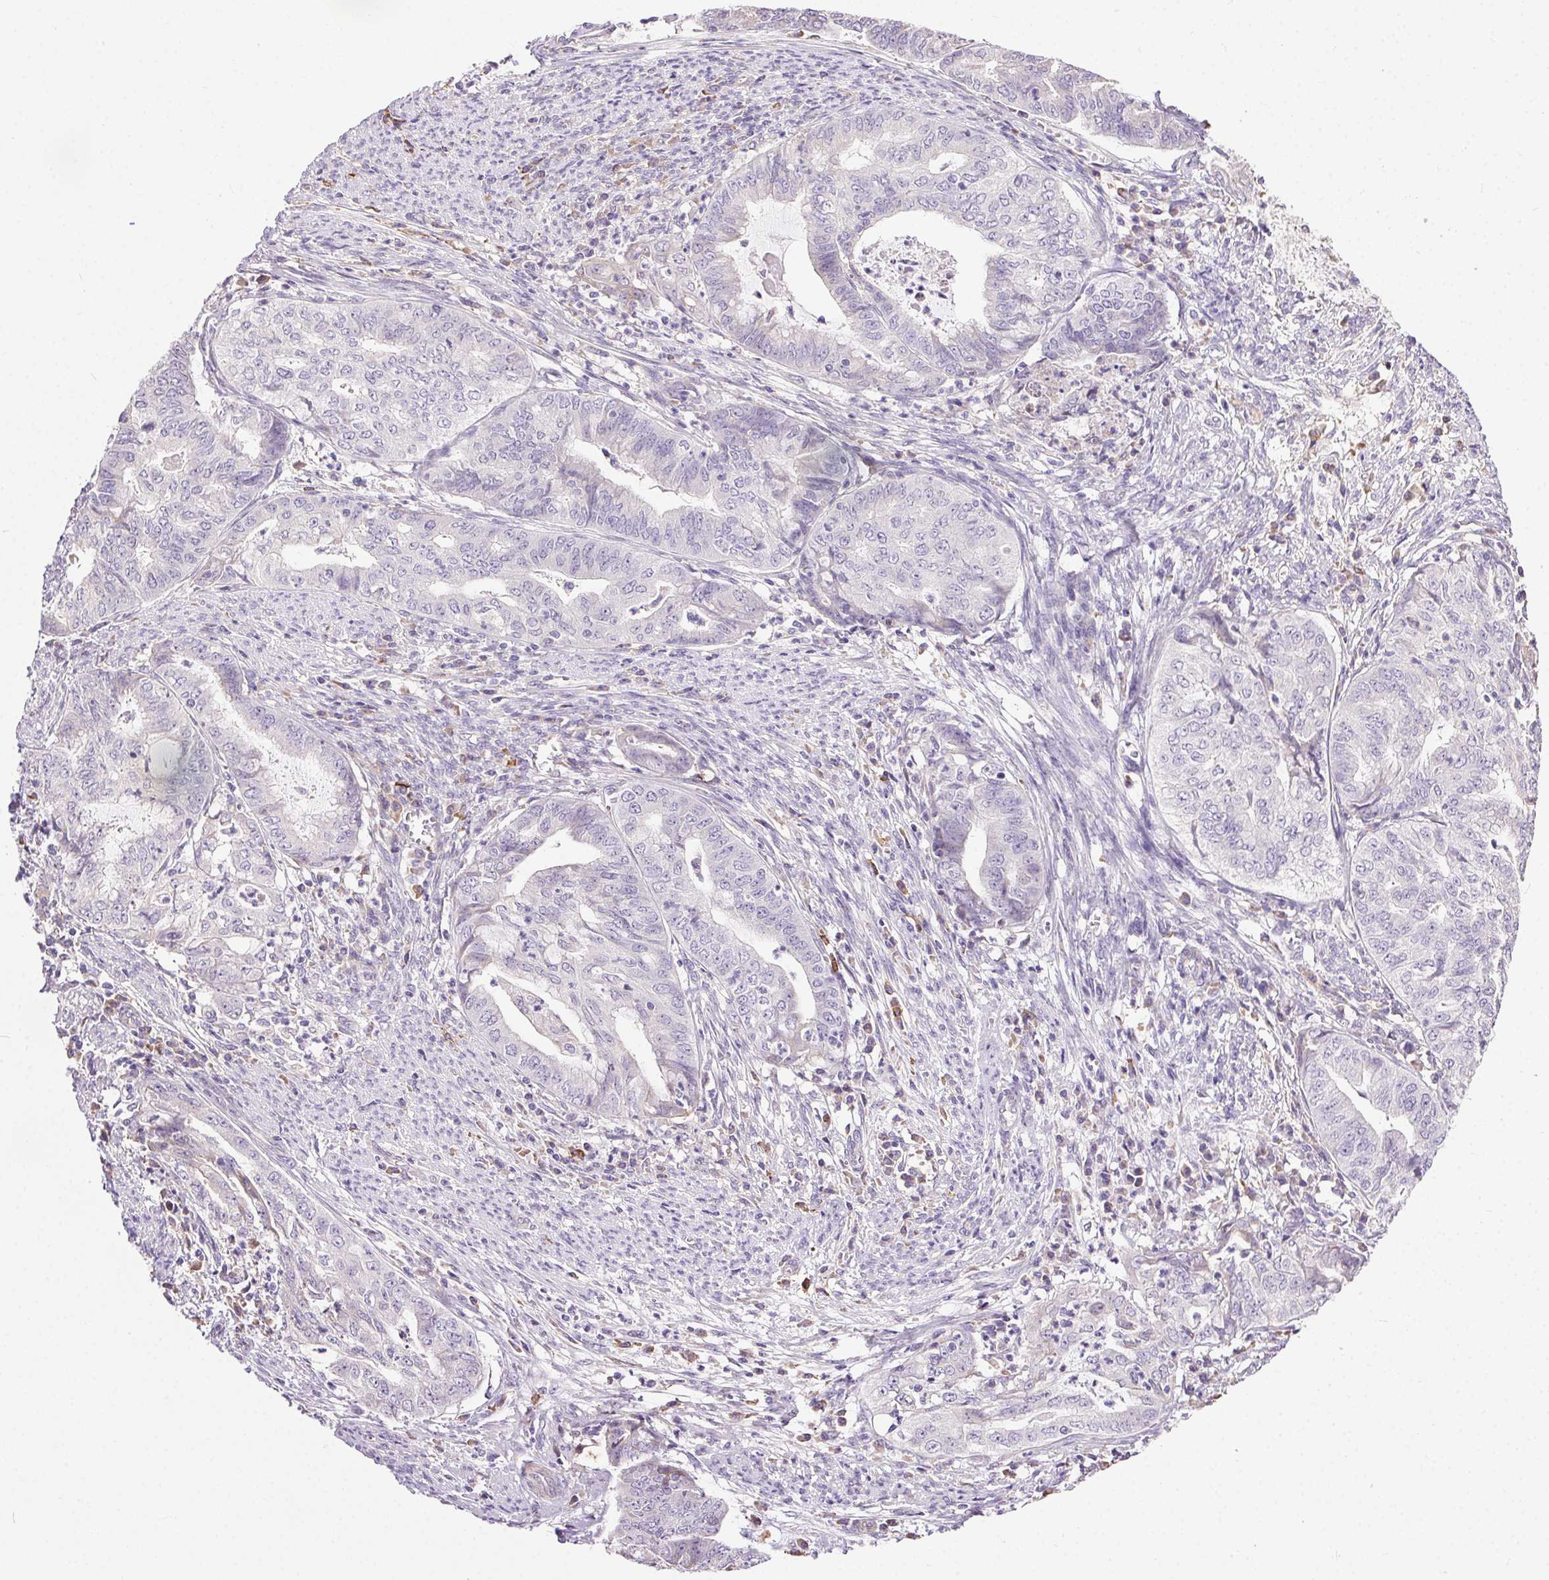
{"staining": {"intensity": "negative", "quantity": "none", "location": "none"}, "tissue": "endometrial cancer", "cell_type": "Tumor cells", "image_type": "cancer", "snomed": [{"axis": "morphology", "description": "Adenocarcinoma, NOS"}, {"axis": "topography", "description": "Endometrium"}], "caption": "A photomicrograph of endometrial cancer (adenocarcinoma) stained for a protein displays no brown staining in tumor cells.", "gene": "SNX31", "patient": {"sex": "female", "age": 79}}